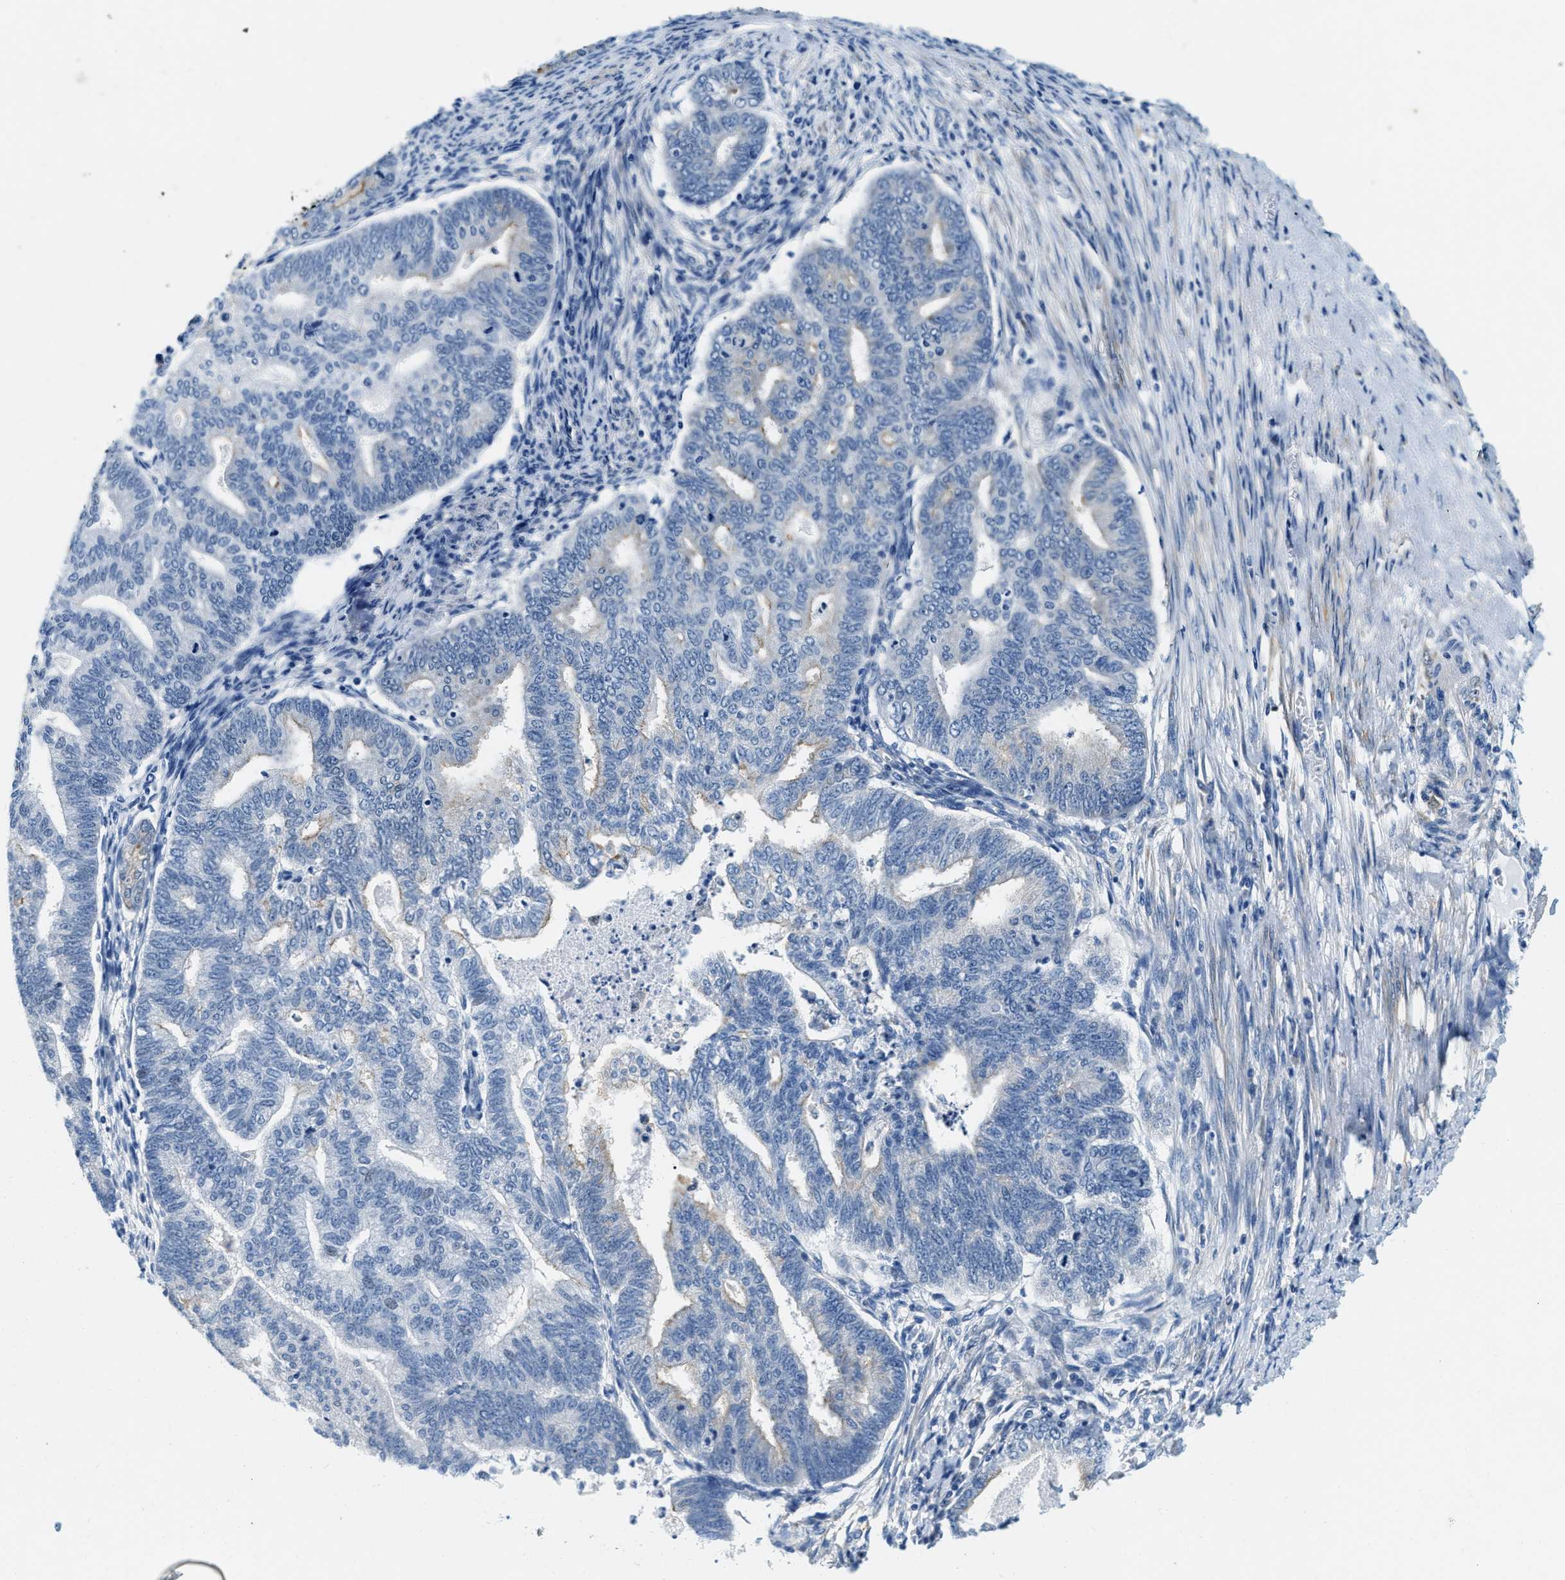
{"staining": {"intensity": "negative", "quantity": "none", "location": "none"}, "tissue": "endometrial cancer", "cell_type": "Tumor cells", "image_type": "cancer", "snomed": [{"axis": "morphology", "description": "Polyp, NOS"}, {"axis": "morphology", "description": "Adenocarcinoma, NOS"}, {"axis": "morphology", "description": "Adenoma, NOS"}, {"axis": "topography", "description": "Endometrium"}], "caption": "Endometrial cancer (adenocarcinoma) was stained to show a protein in brown. There is no significant positivity in tumor cells.", "gene": "EIF2AK2", "patient": {"sex": "female", "age": 79}}